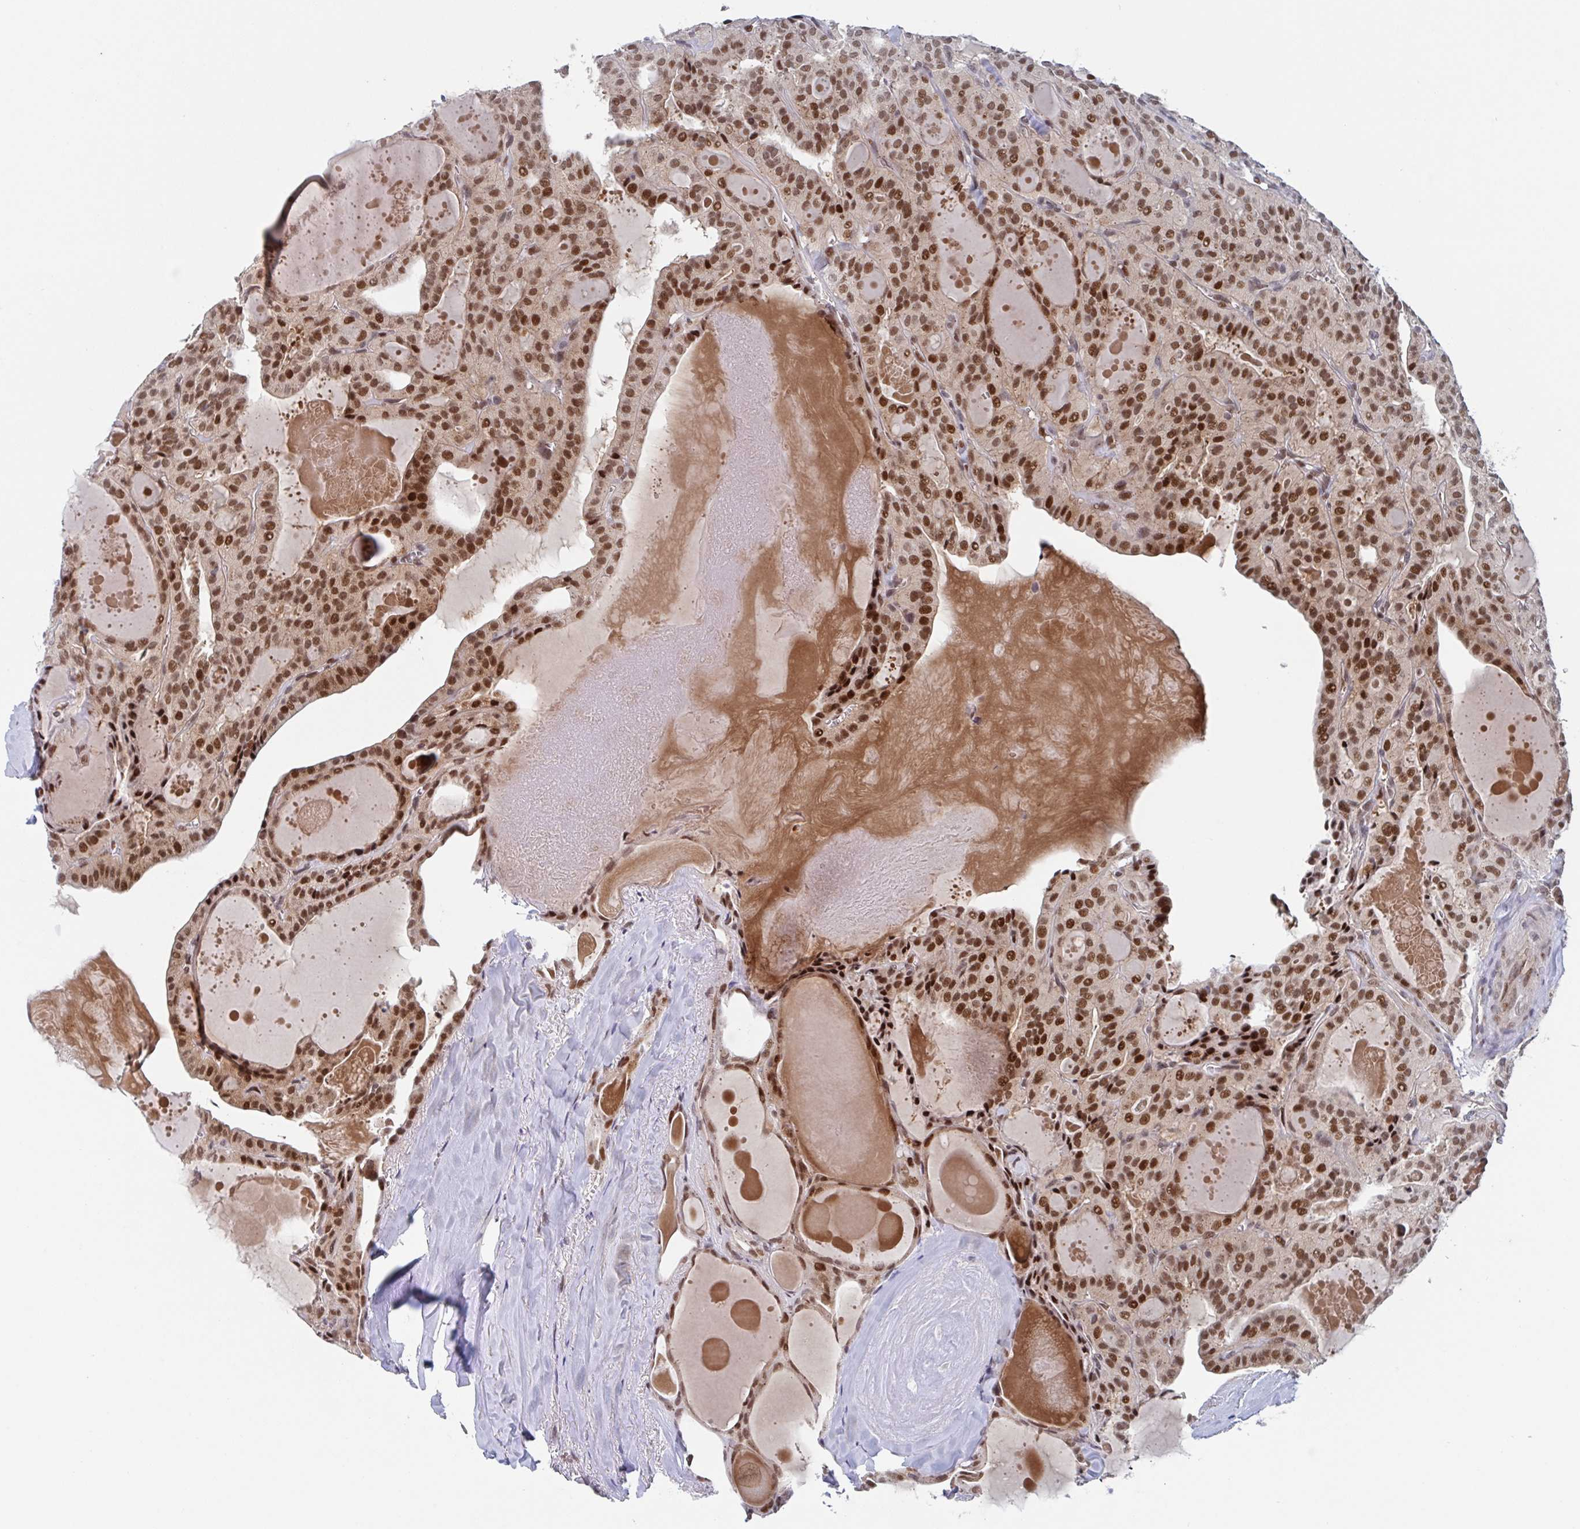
{"staining": {"intensity": "strong", "quantity": ">75%", "location": "nuclear"}, "tissue": "thyroid cancer", "cell_type": "Tumor cells", "image_type": "cancer", "snomed": [{"axis": "morphology", "description": "Papillary adenocarcinoma, NOS"}, {"axis": "topography", "description": "Thyroid gland"}], "caption": "Protein staining displays strong nuclear staining in approximately >75% of tumor cells in thyroid cancer (papillary adenocarcinoma).", "gene": "RNF212", "patient": {"sex": "male", "age": 52}}